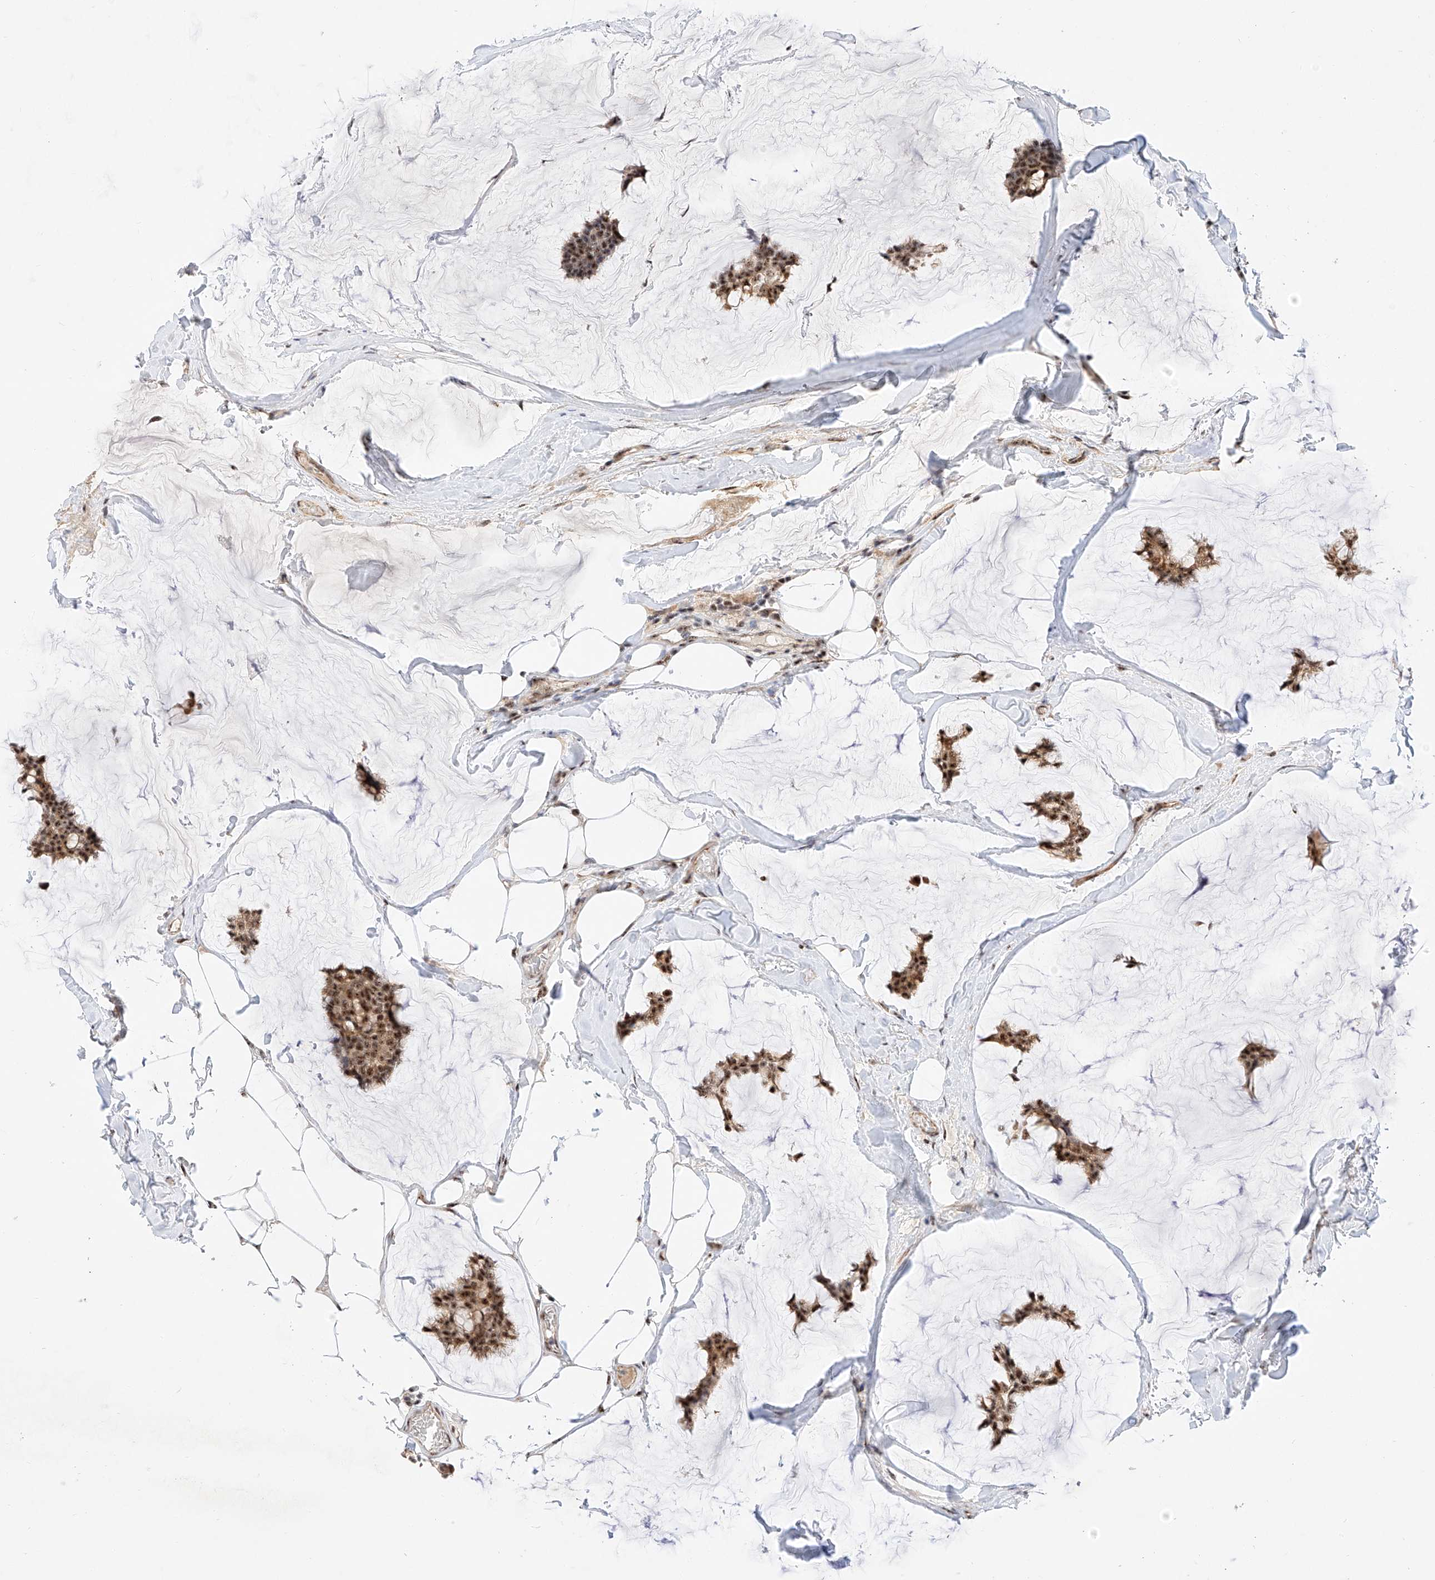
{"staining": {"intensity": "moderate", "quantity": ">75%", "location": "cytoplasmic/membranous,nuclear"}, "tissue": "breast cancer", "cell_type": "Tumor cells", "image_type": "cancer", "snomed": [{"axis": "morphology", "description": "Duct carcinoma"}, {"axis": "topography", "description": "Breast"}], "caption": "A brown stain highlights moderate cytoplasmic/membranous and nuclear staining of a protein in human invasive ductal carcinoma (breast) tumor cells. (Stains: DAB in brown, nuclei in blue, Microscopy: brightfield microscopy at high magnification).", "gene": "ATXN7L2", "patient": {"sex": "female", "age": 93}}